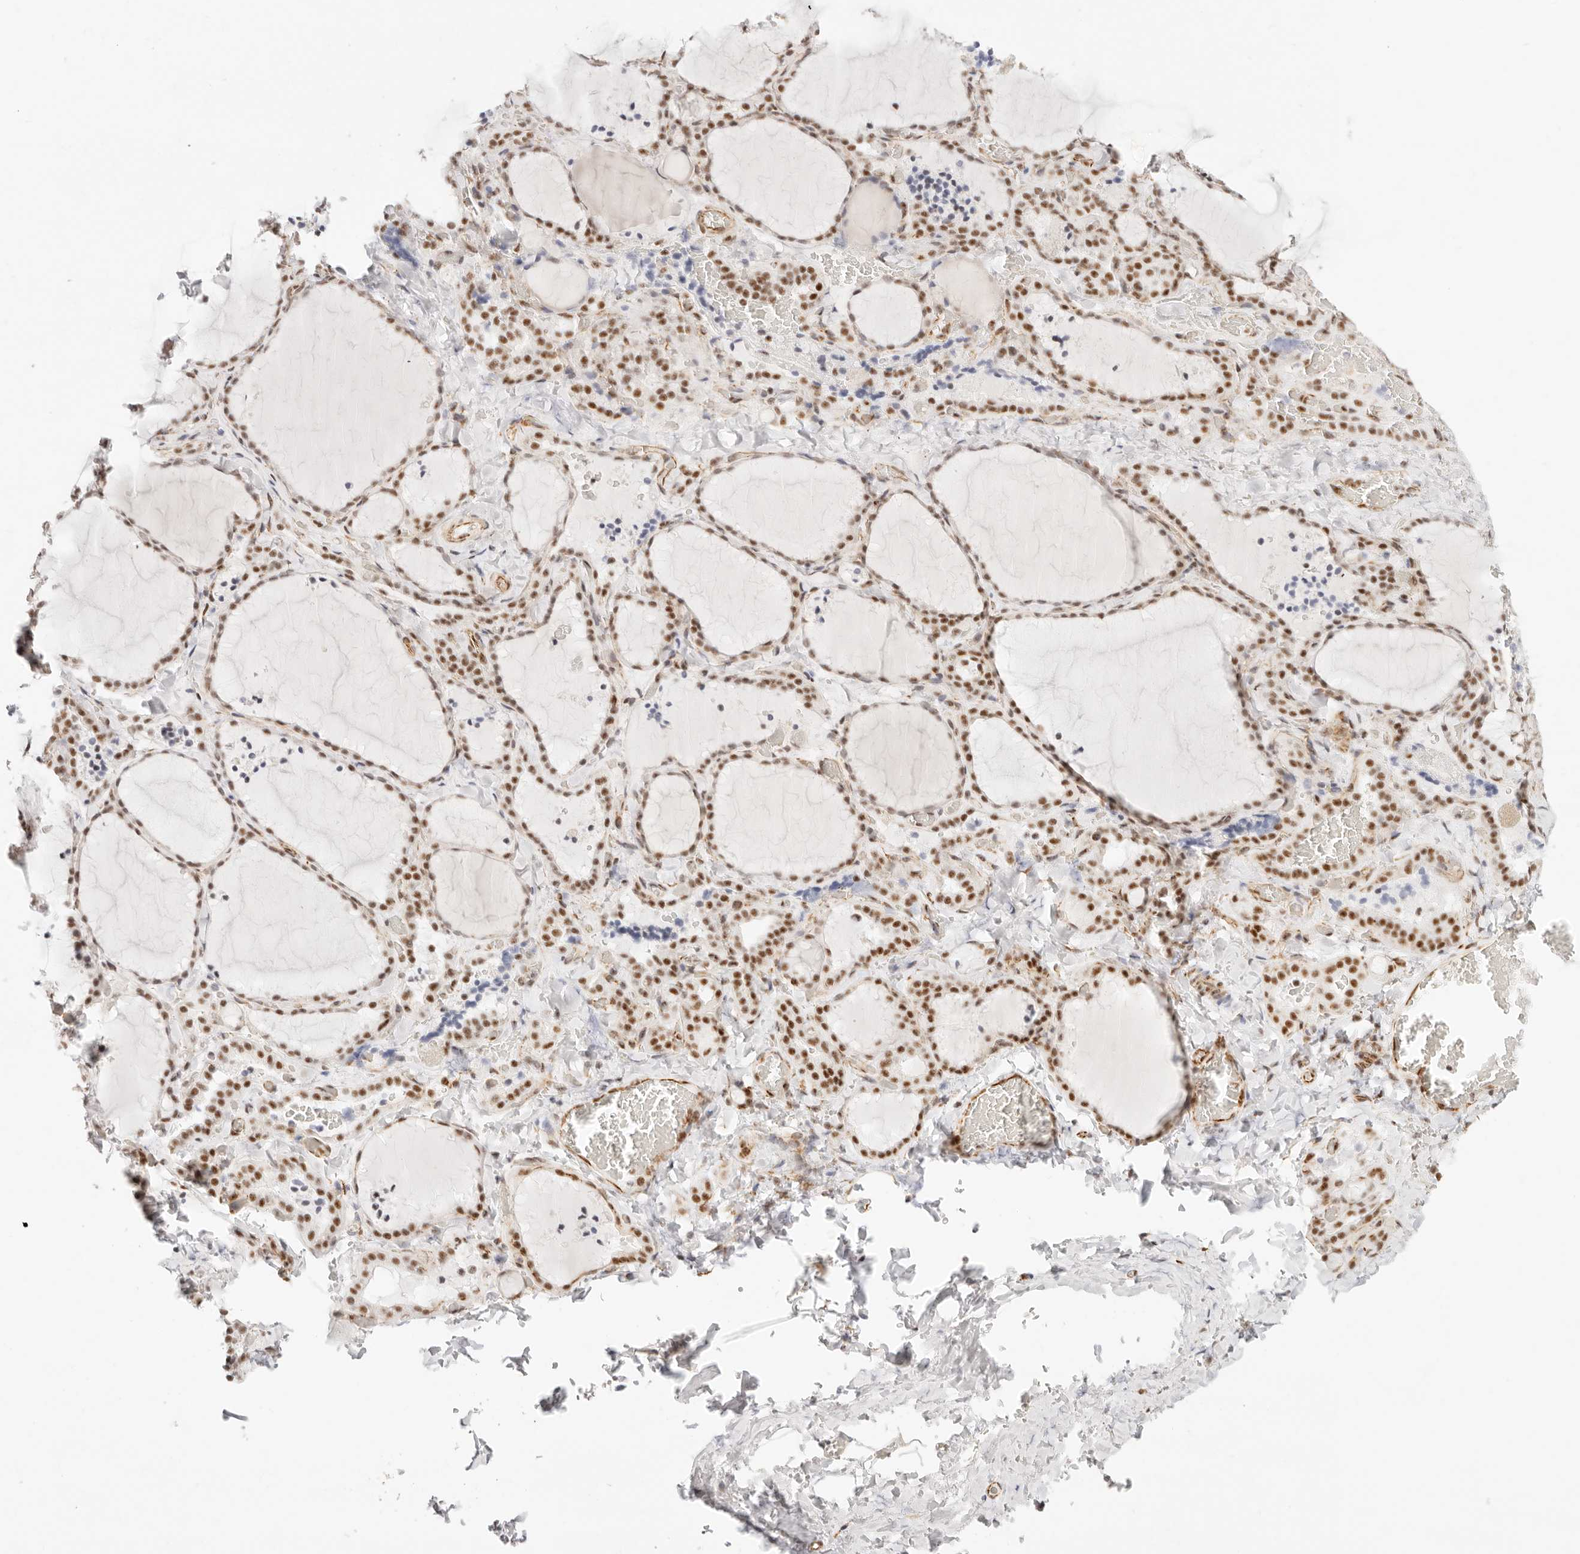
{"staining": {"intensity": "moderate", "quantity": ">75%", "location": "nuclear"}, "tissue": "thyroid gland", "cell_type": "Glandular cells", "image_type": "normal", "snomed": [{"axis": "morphology", "description": "Normal tissue, NOS"}, {"axis": "topography", "description": "Thyroid gland"}], "caption": "Thyroid gland stained with IHC reveals moderate nuclear expression in approximately >75% of glandular cells. (IHC, brightfield microscopy, high magnification).", "gene": "ZC3H11A", "patient": {"sex": "female", "age": 22}}